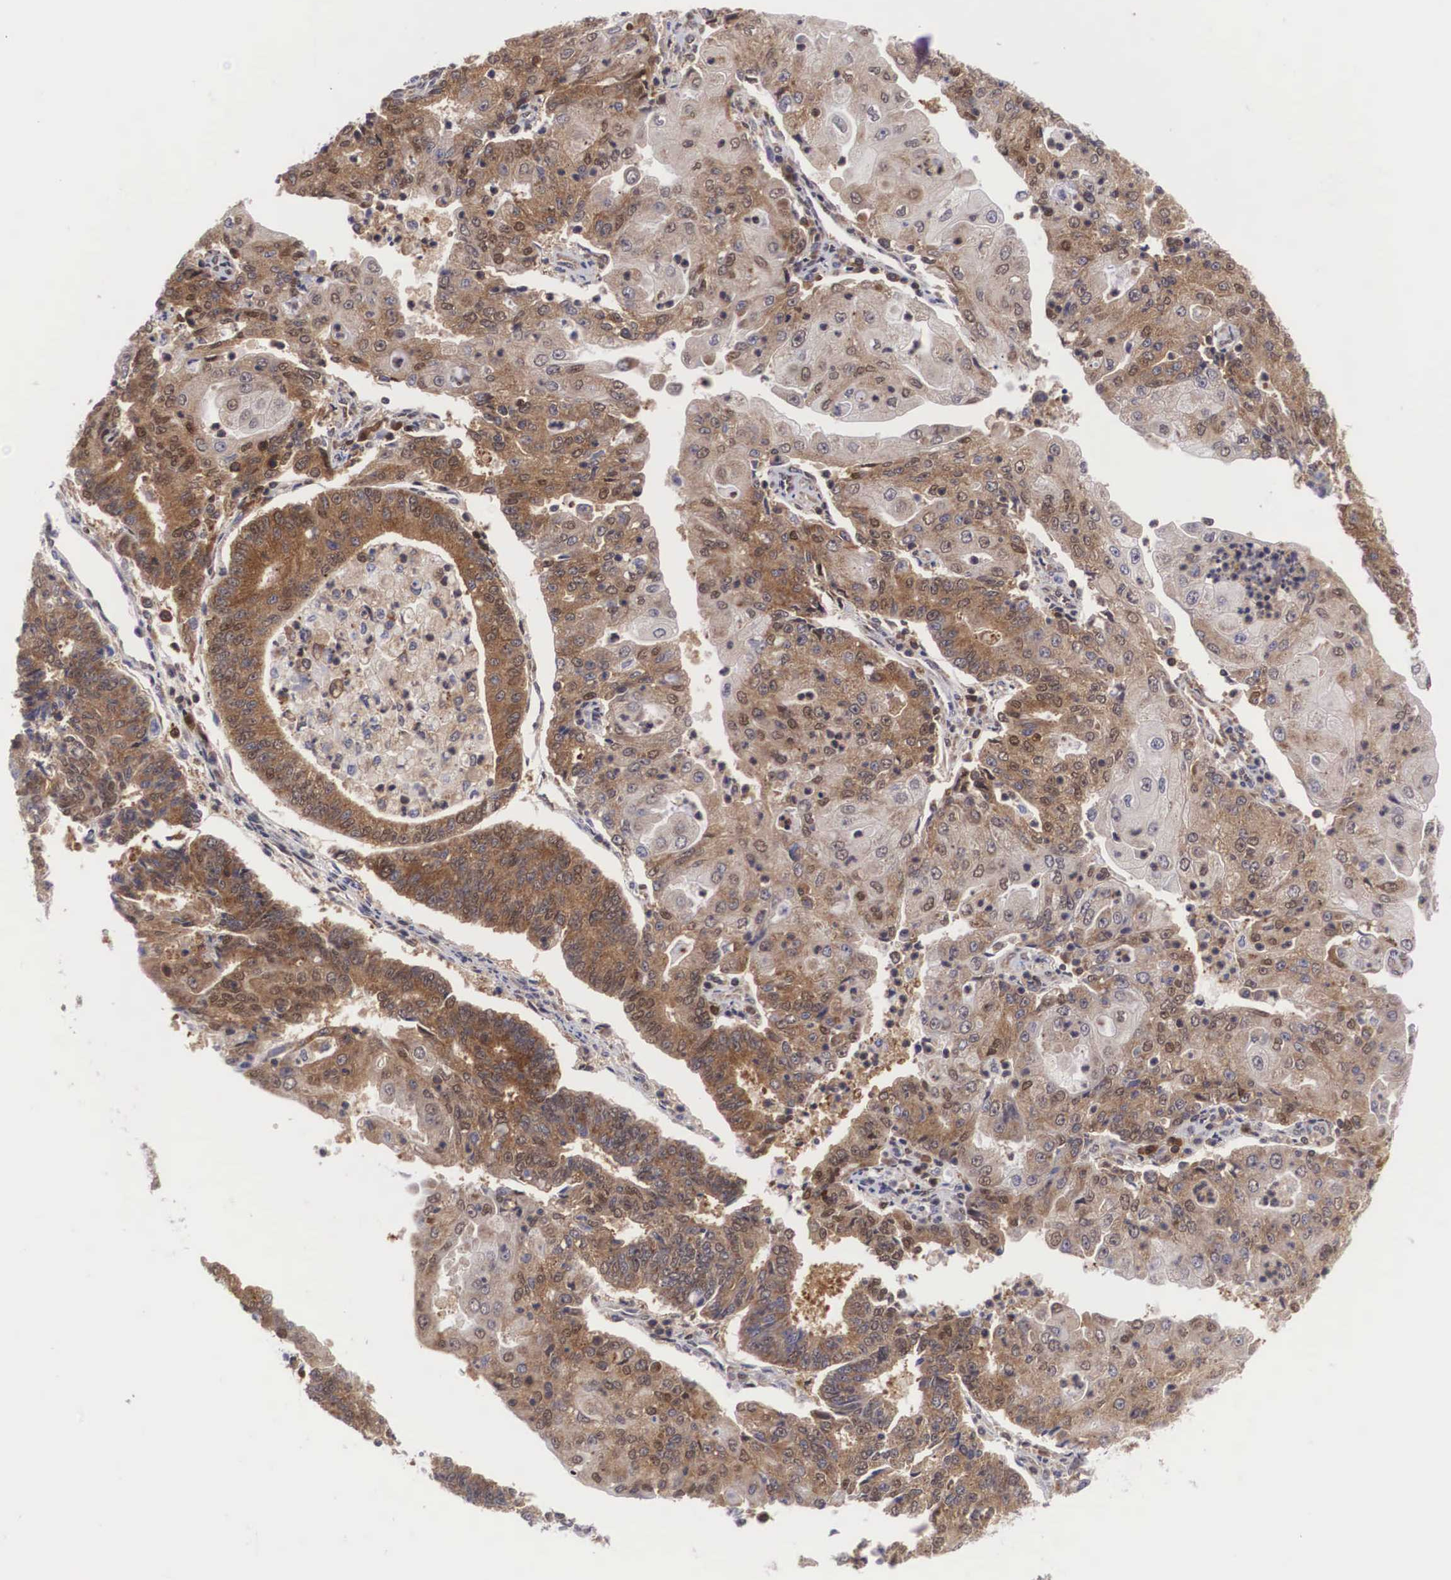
{"staining": {"intensity": "strong", "quantity": ">75%", "location": "cytoplasmic/membranous"}, "tissue": "endometrial cancer", "cell_type": "Tumor cells", "image_type": "cancer", "snomed": [{"axis": "morphology", "description": "Adenocarcinoma, NOS"}, {"axis": "topography", "description": "Endometrium"}], "caption": "There is high levels of strong cytoplasmic/membranous expression in tumor cells of endometrial cancer, as demonstrated by immunohistochemical staining (brown color).", "gene": "ADSL", "patient": {"sex": "female", "age": 56}}